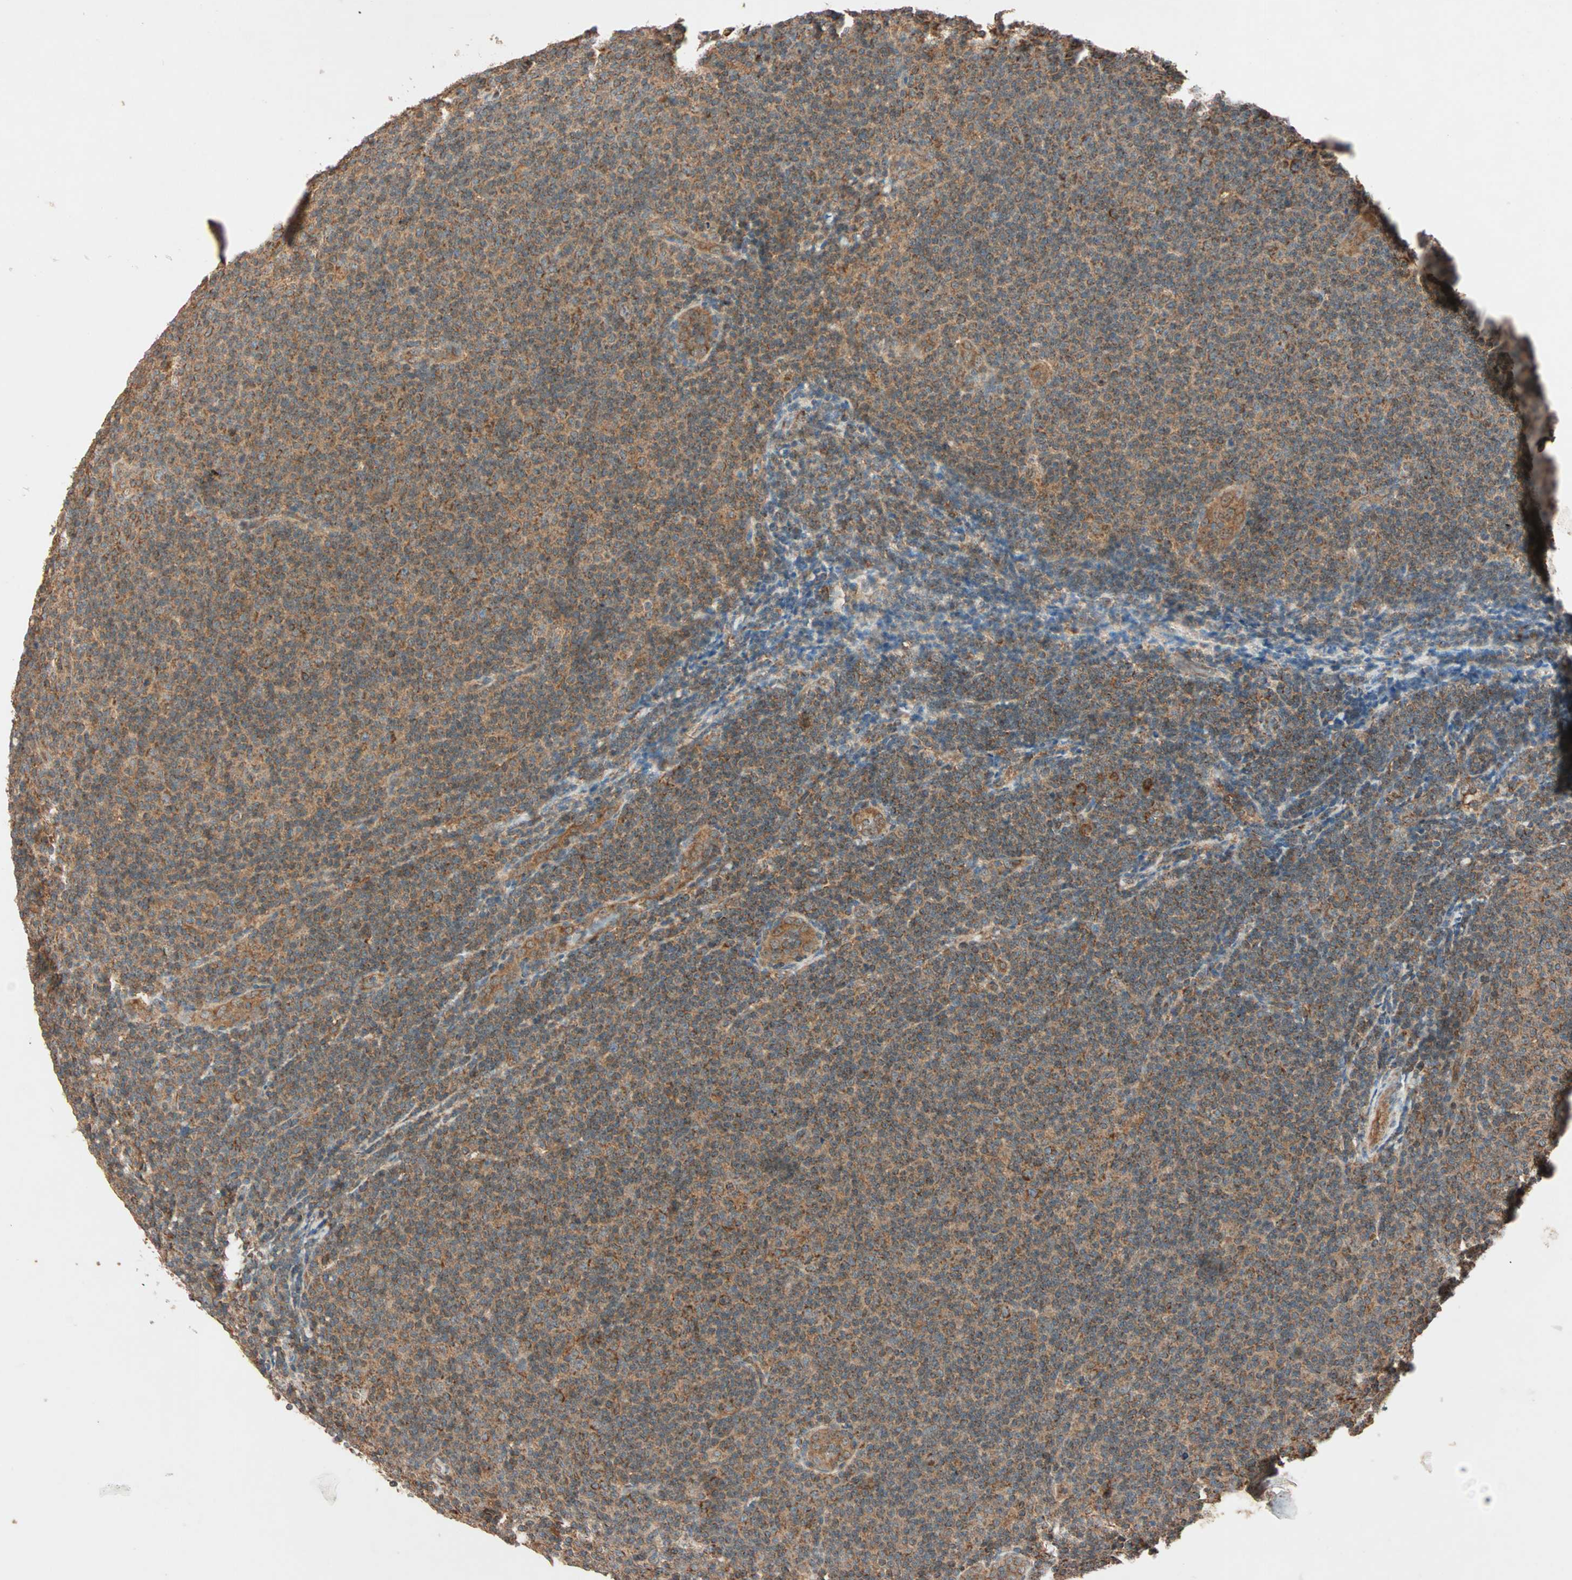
{"staining": {"intensity": "moderate", "quantity": ">75%", "location": "cytoplasmic/membranous"}, "tissue": "lymphoma", "cell_type": "Tumor cells", "image_type": "cancer", "snomed": [{"axis": "morphology", "description": "Malignant lymphoma, non-Hodgkin's type, Low grade"}, {"axis": "topography", "description": "Lymph node"}], "caption": "Immunohistochemical staining of human low-grade malignant lymphoma, non-Hodgkin's type demonstrates moderate cytoplasmic/membranous protein positivity in approximately >75% of tumor cells.", "gene": "MAPK1", "patient": {"sex": "male", "age": 83}}